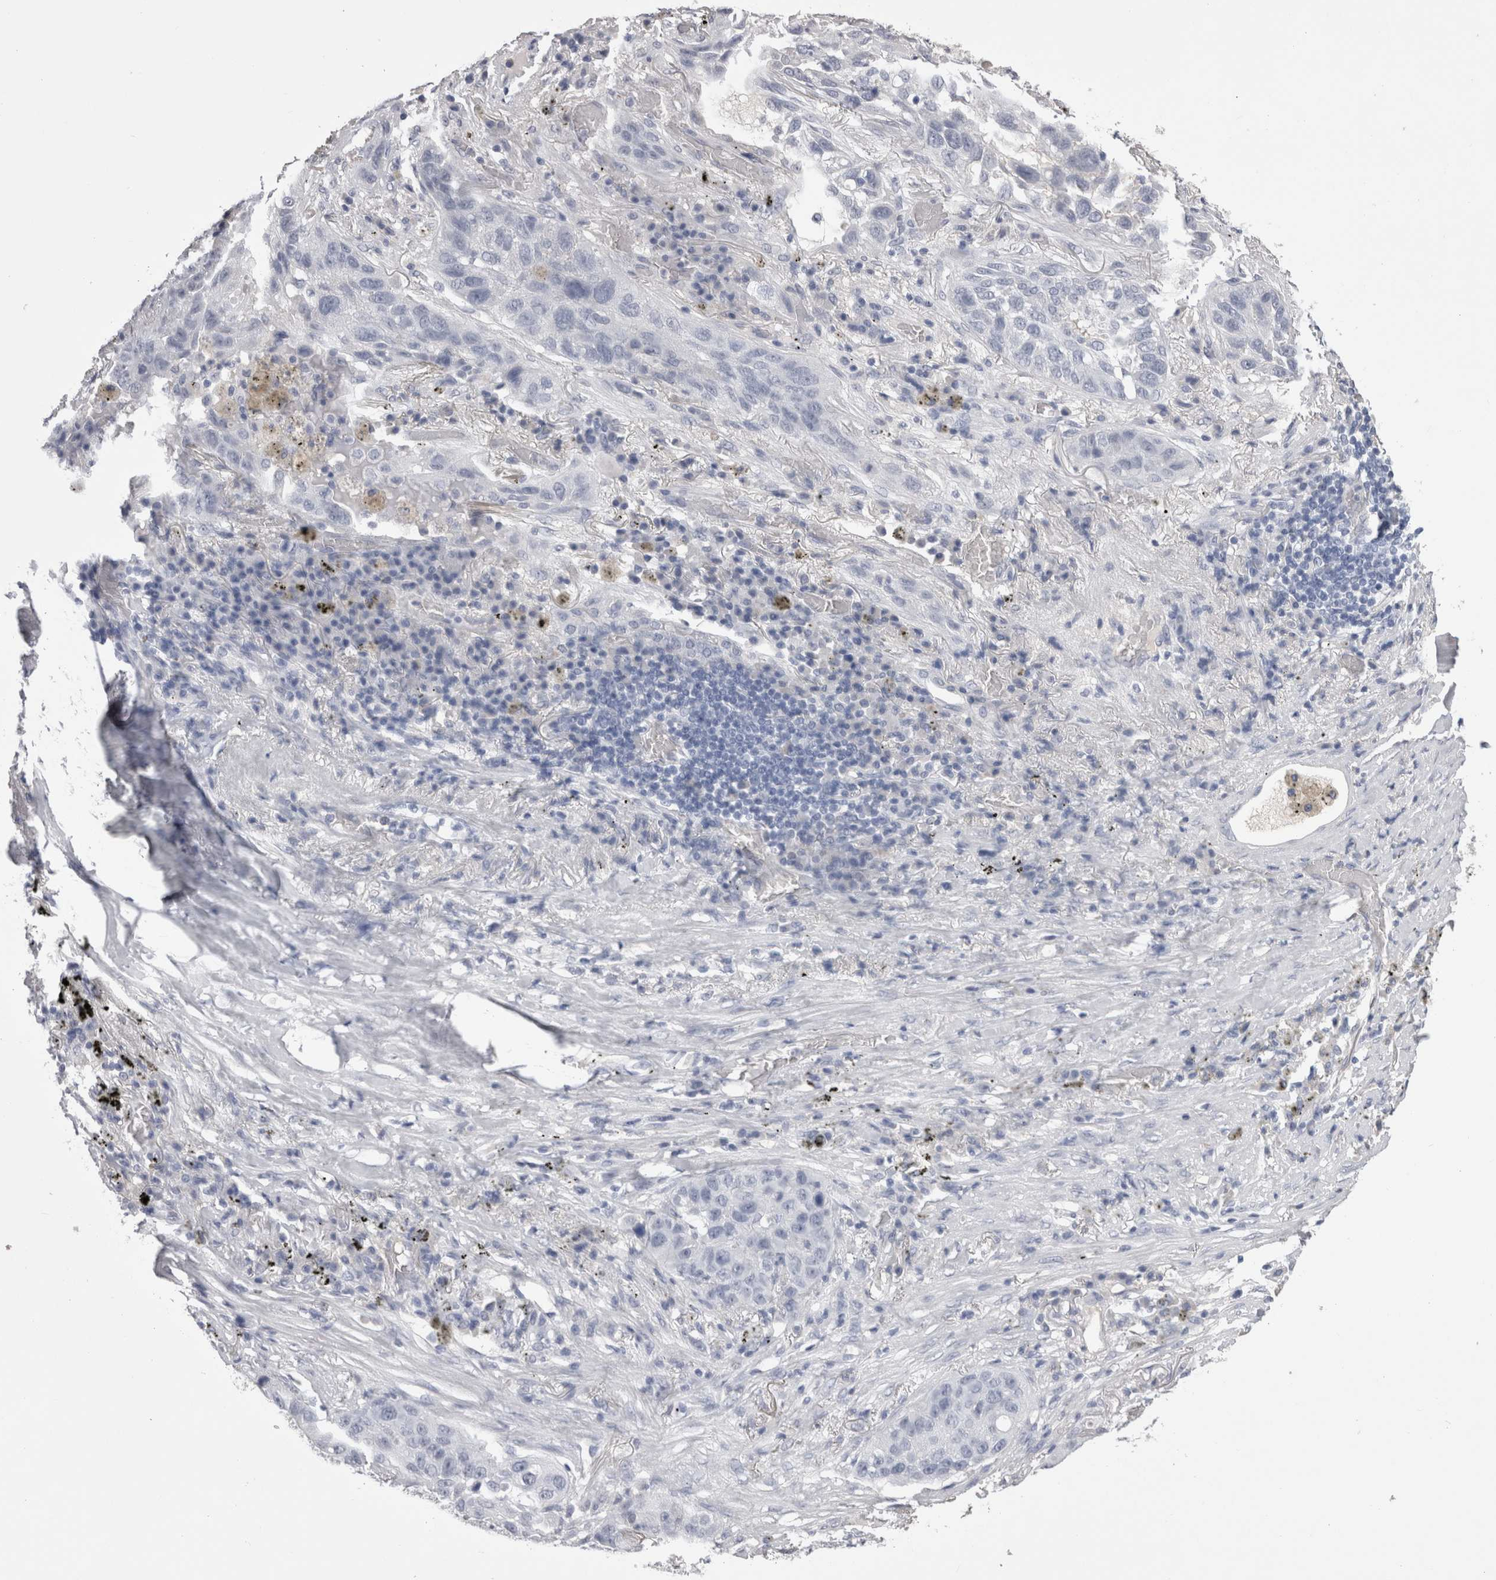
{"staining": {"intensity": "negative", "quantity": "none", "location": "none"}, "tissue": "lung cancer", "cell_type": "Tumor cells", "image_type": "cancer", "snomed": [{"axis": "morphology", "description": "Squamous cell carcinoma, NOS"}, {"axis": "topography", "description": "Lung"}], "caption": "IHC of human squamous cell carcinoma (lung) demonstrates no expression in tumor cells.", "gene": "CDHR5", "patient": {"sex": "male", "age": 57}}